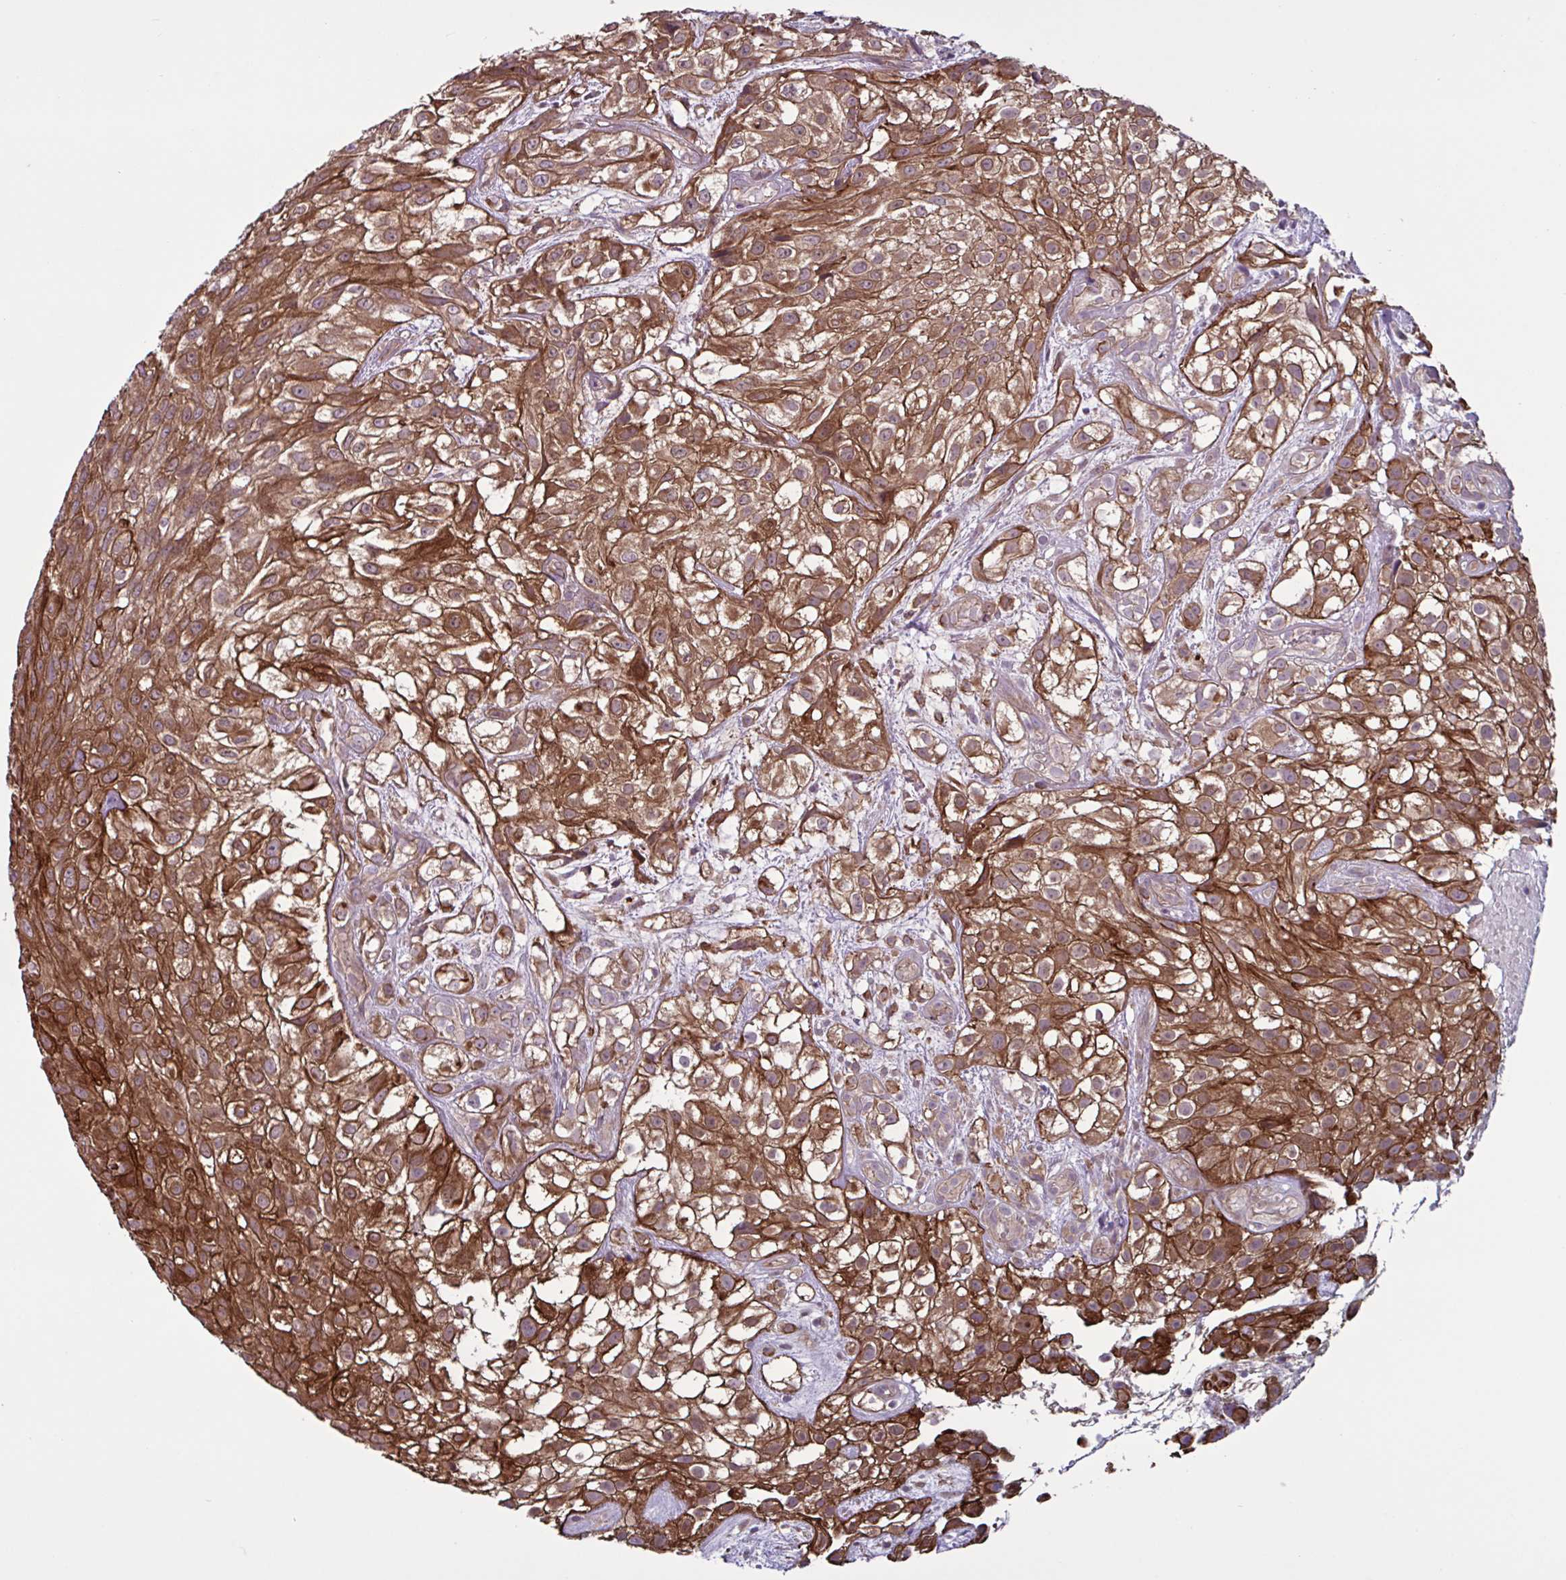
{"staining": {"intensity": "strong", "quantity": ">75%", "location": "cytoplasmic/membranous"}, "tissue": "urothelial cancer", "cell_type": "Tumor cells", "image_type": "cancer", "snomed": [{"axis": "morphology", "description": "Urothelial carcinoma, High grade"}, {"axis": "topography", "description": "Urinary bladder"}], "caption": "Protein staining by IHC shows strong cytoplasmic/membranous staining in approximately >75% of tumor cells in urothelial cancer.", "gene": "GLTP", "patient": {"sex": "male", "age": 56}}